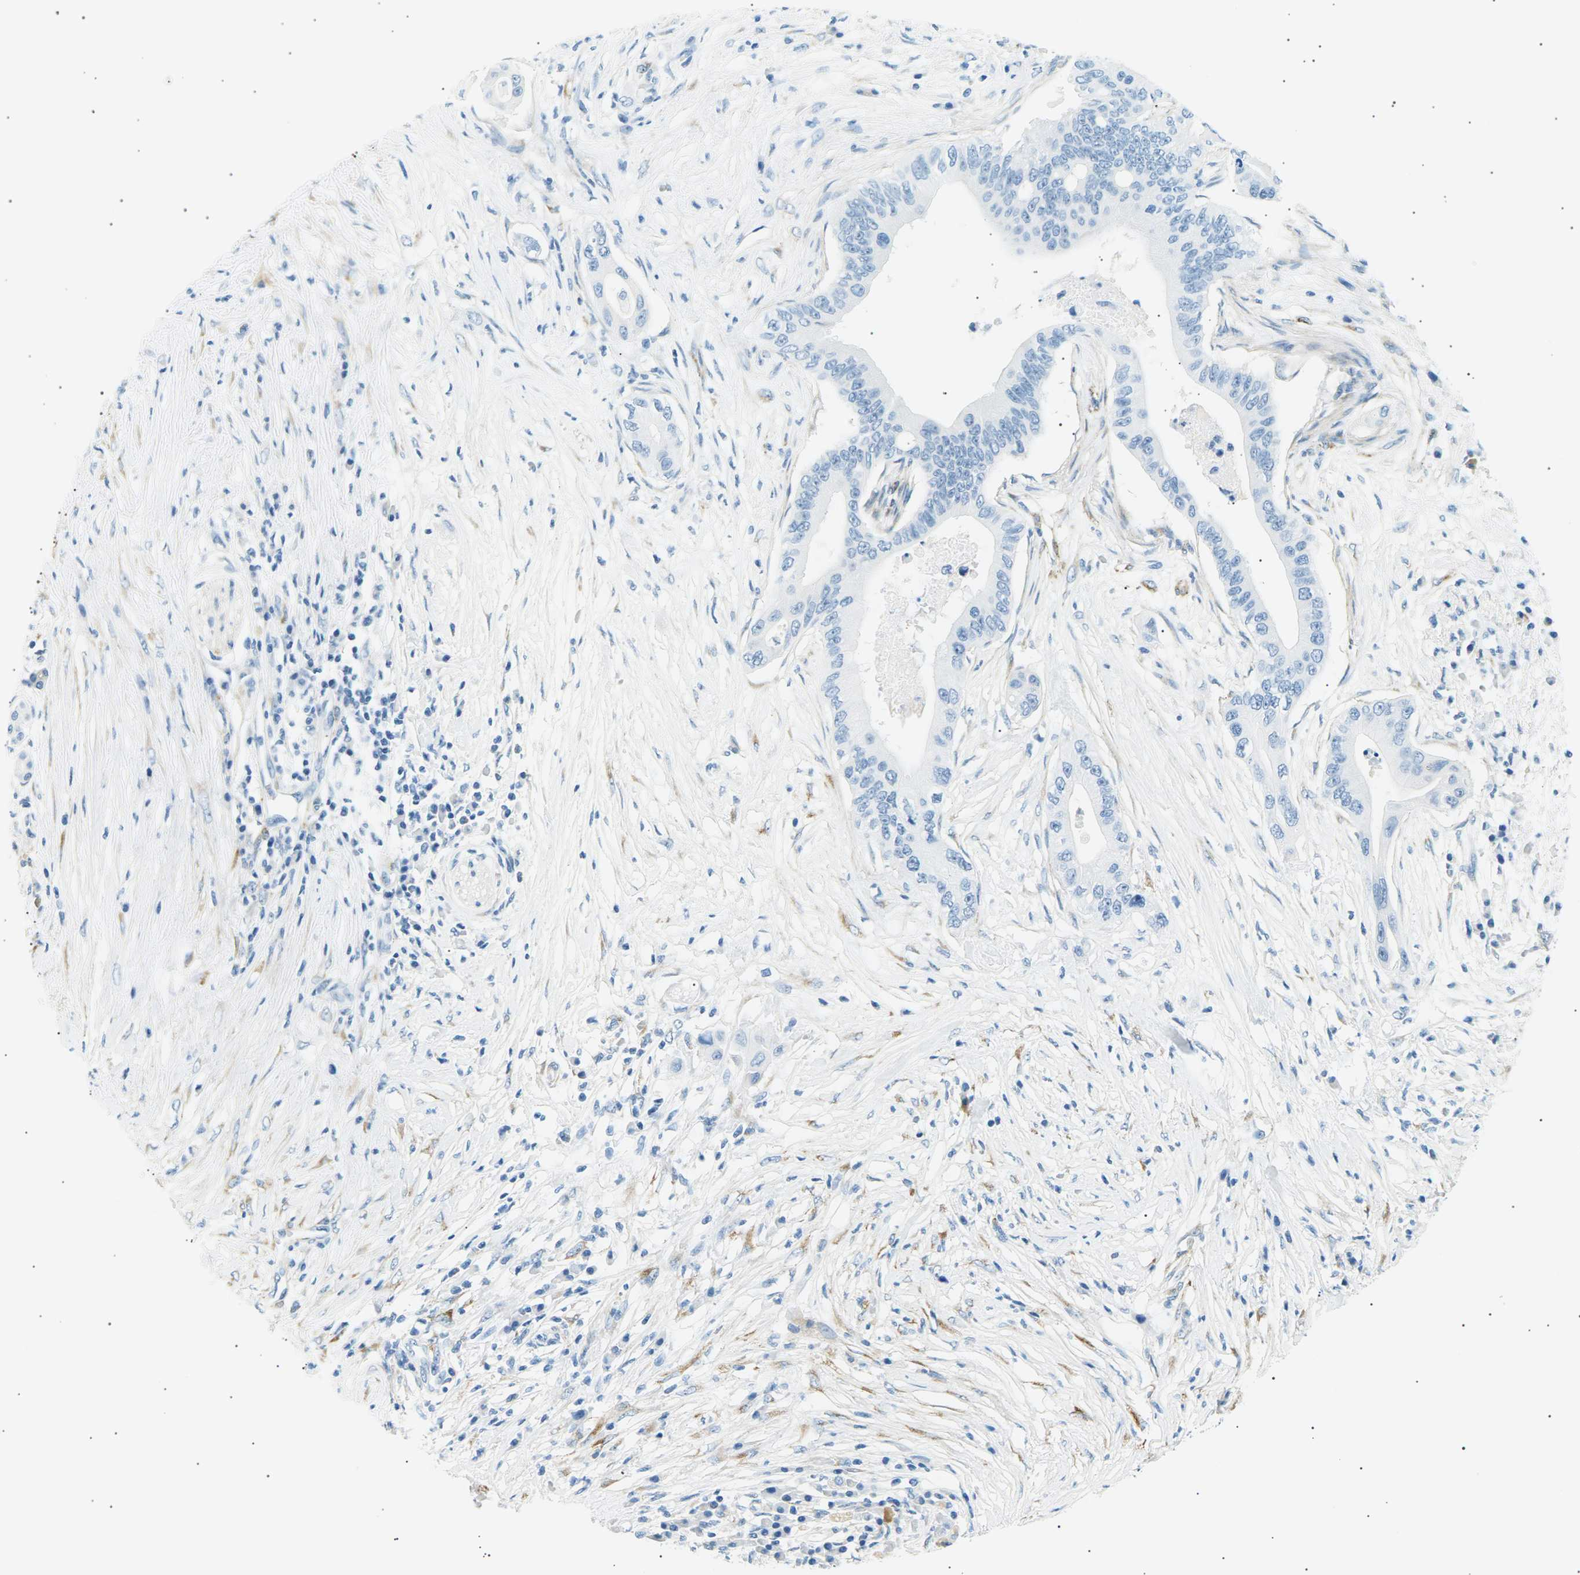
{"staining": {"intensity": "negative", "quantity": "none", "location": "none"}, "tissue": "pancreatic cancer", "cell_type": "Tumor cells", "image_type": "cancer", "snomed": [{"axis": "morphology", "description": "Adenocarcinoma, NOS"}, {"axis": "topography", "description": "Pancreas"}], "caption": "Adenocarcinoma (pancreatic) was stained to show a protein in brown. There is no significant staining in tumor cells.", "gene": "SEPTIN5", "patient": {"sex": "male", "age": 77}}